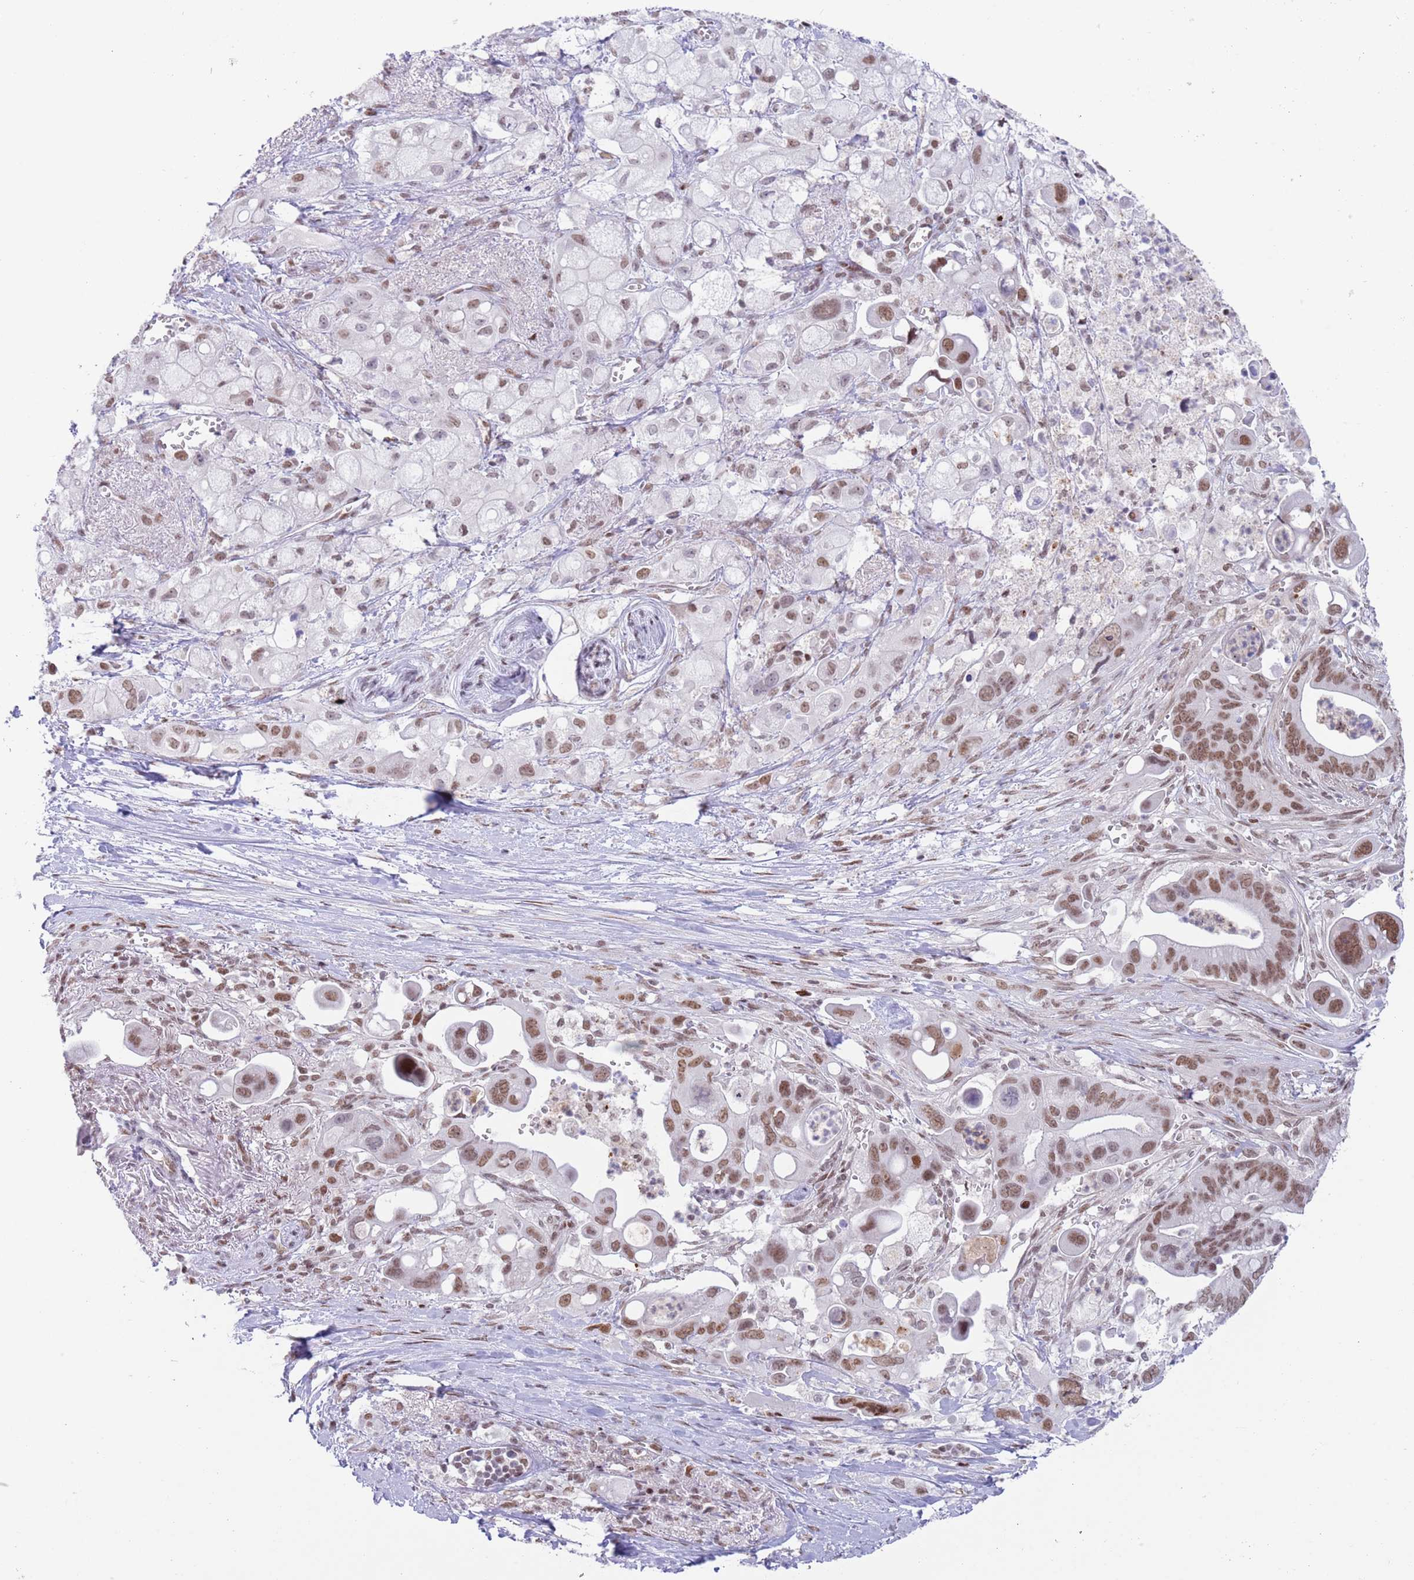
{"staining": {"intensity": "moderate", "quantity": ">75%", "location": "nuclear"}, "tissue": "pancreatic cancer", "cell_type": "Tumor cells", "image_type": "cancer", "snomed": [{"axis": "morphology", "description": "Adenocarcinoma, NOS"}, {"axis": "topography", "description": "Pancreas"}], "caption": "High-power microscopy captured an immunohistochemistry image of pancreatic cancer (adenocarcinoma), revealing moderate nuclear positivity in approximately >75% of tumor cells. Using DAB (3,3'-diaminobenzidine) (brown) and hematoxylin (blue) stains, captured at high magnification using brightfield microscopy.", "gene": "ZNF382", "patient": {"sex": "male", "age": 68}}